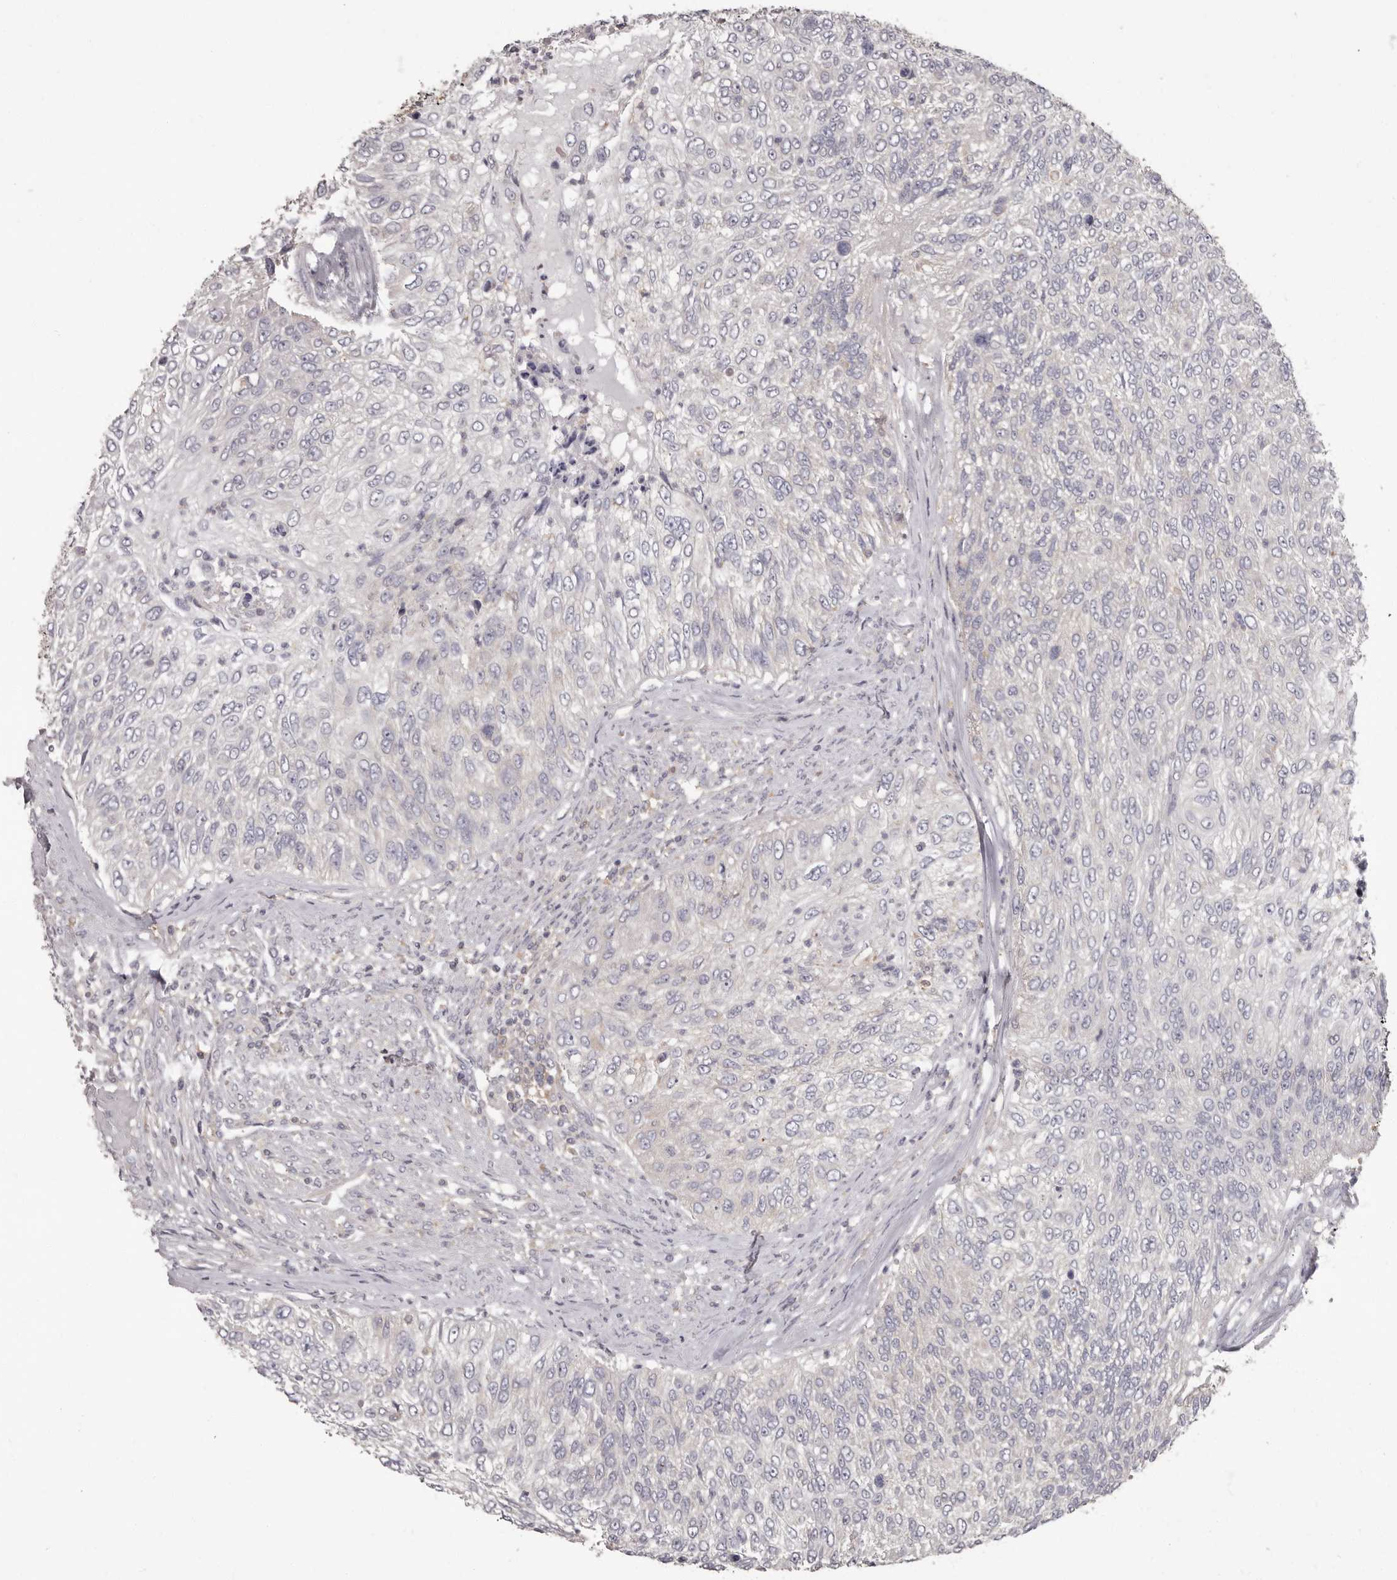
{"staining": {"intensity": "negative", "quantity": "none", "location": "none"}, "tissue": "urothelial cancer", "cell_type": "Tumor cells", "image_type": "cancer", "snomed": [{"axis": "morphology", "description": "Urothelial carcinoma, High grade"}, {"axis": "topography", "description": "Urinary bladder"}], "caption": "Tumor cells are negative for brown protein staining in urothelial cancer.", "gene": "APEH", "patient": {"sex": "female", "age": 60}}